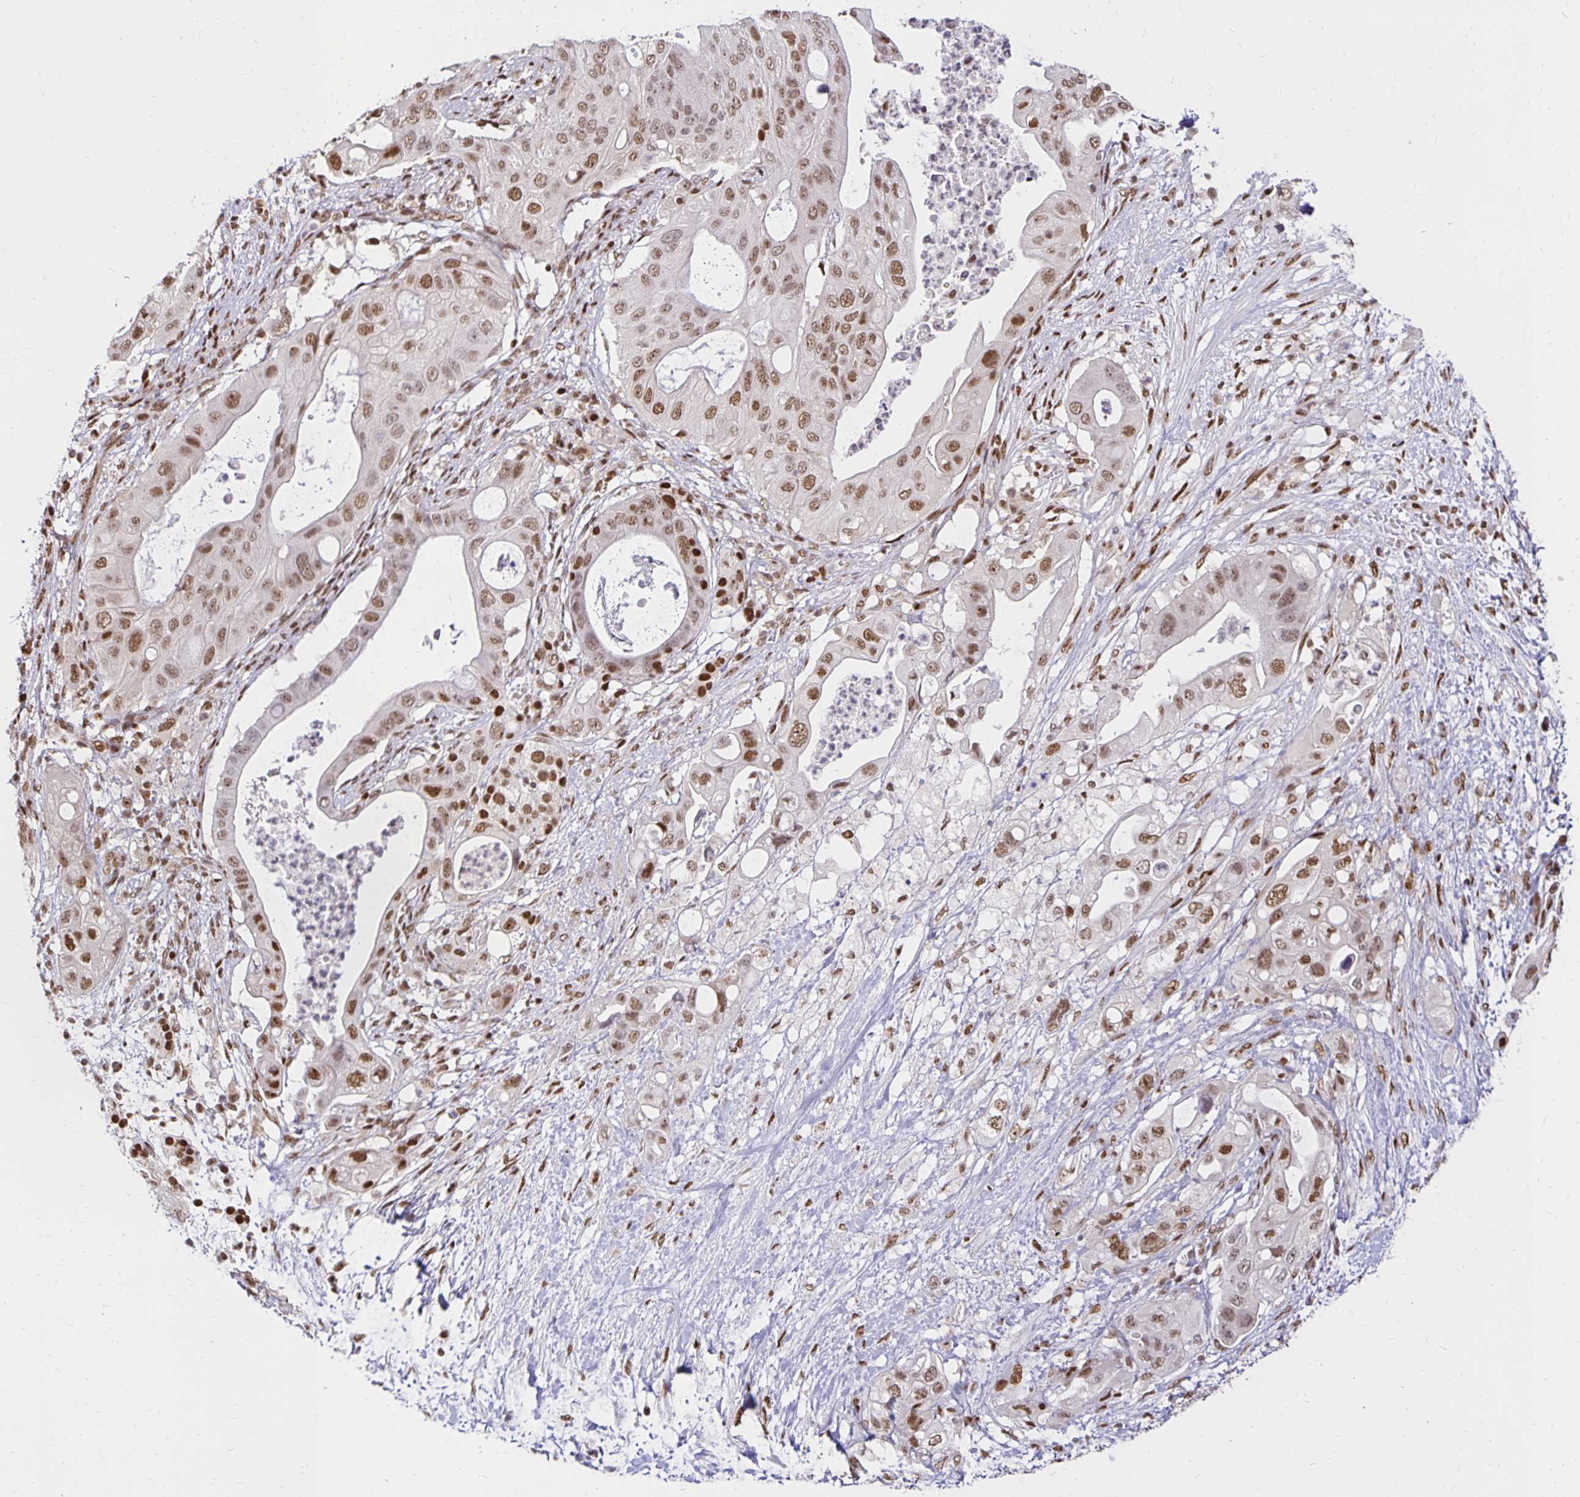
{"staining": {"intensity": "moderate", "quantity": ">75%", "location": "nuclear"}, "tissue": "pancreatic cancer", "cell_type": "Tumor cells", "image_type": "cancer", "snomed": [{"axis": "morphology", "description": "Adenocarcinoma, NOS"}, {"axis": "topography", "description": "Pancreas"}], "caption": "Brown immunohistochemical staining in adenocarcinoma (pancreatic) exhibits moderate nuclear expression in about >75% of tumor cells.", "gene": "ZNF579", "patient": {"sex": "female", "age": 72}}